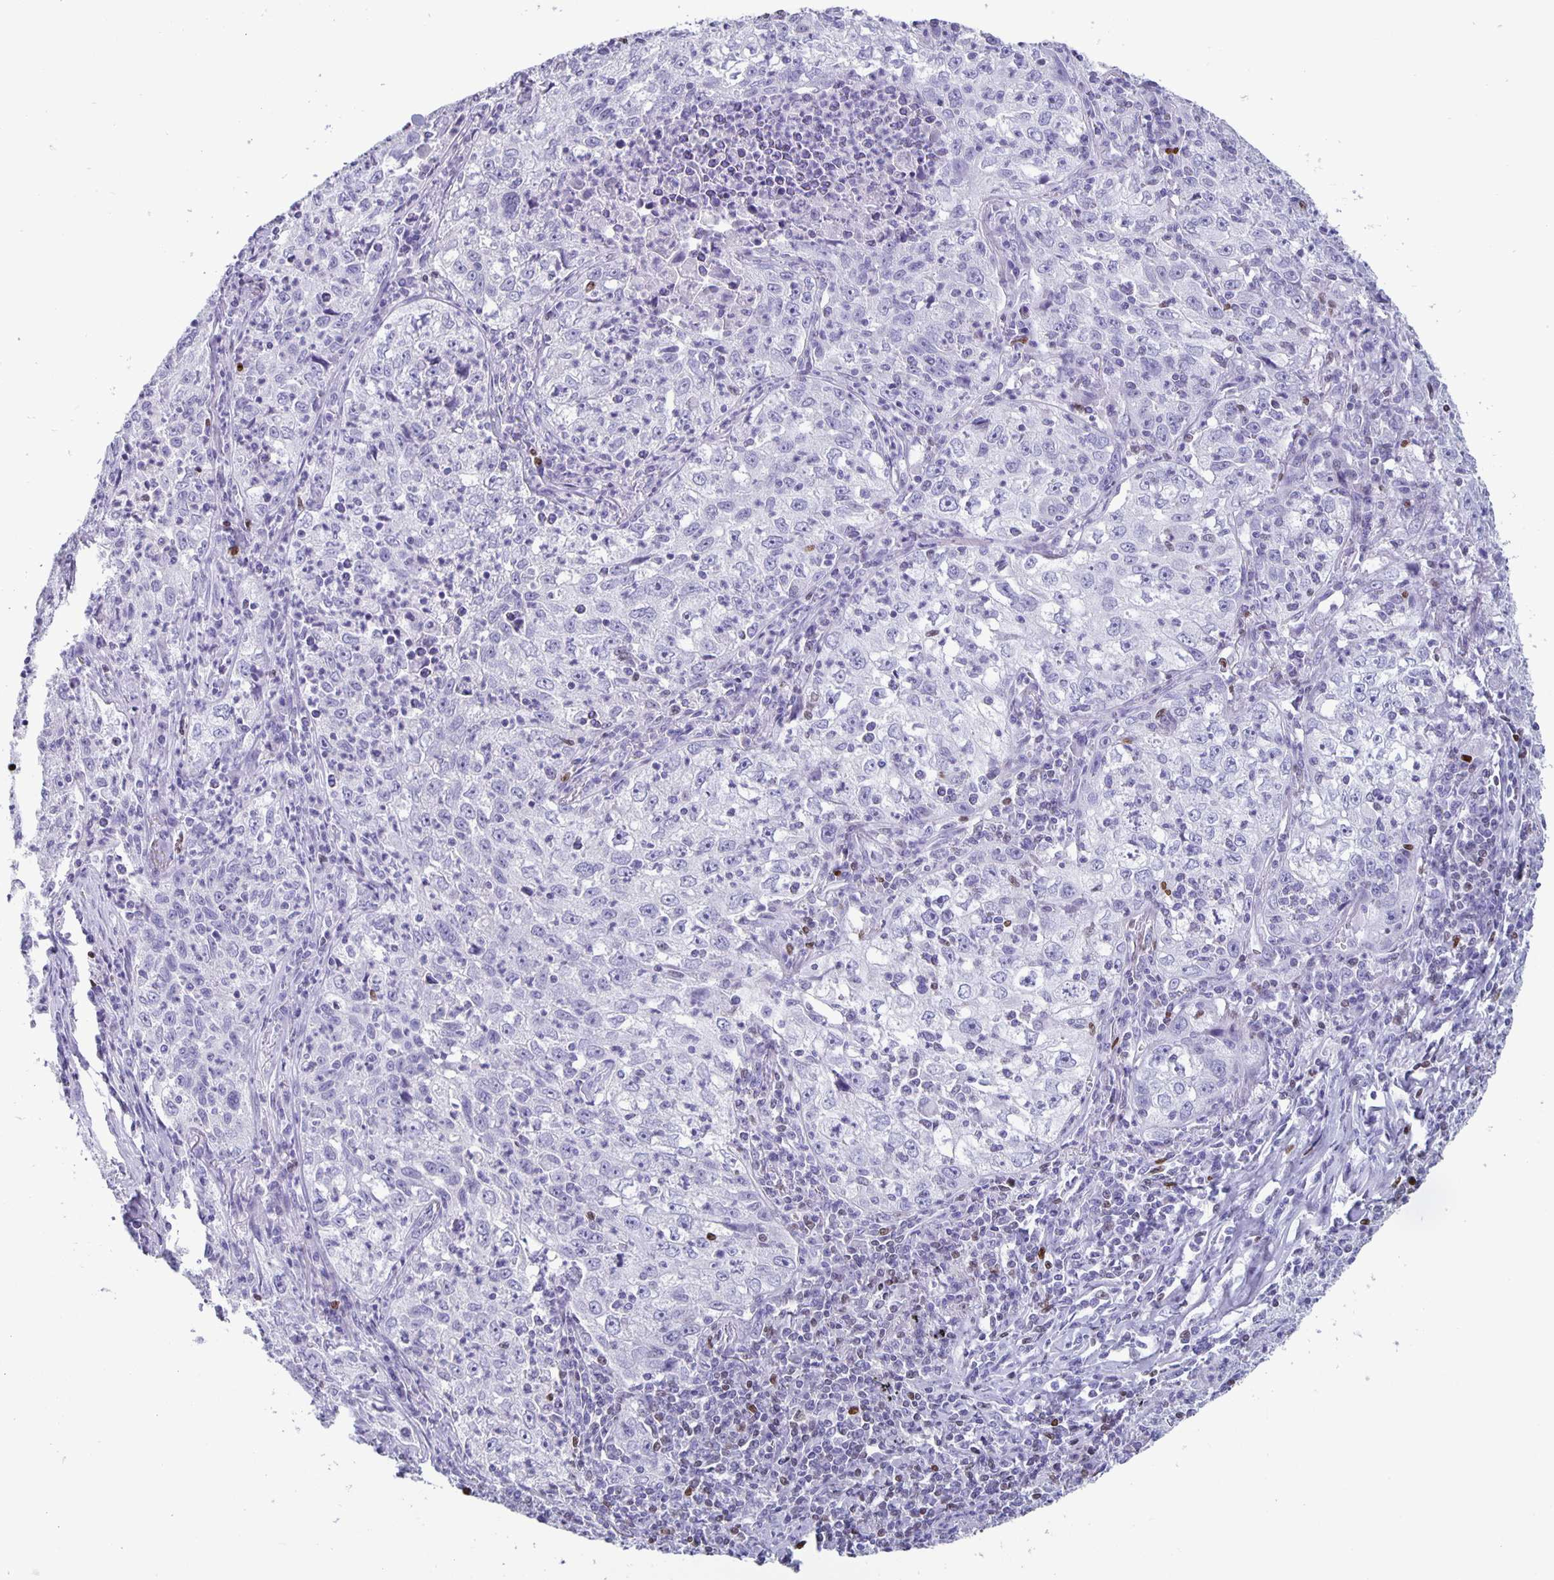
{"staining": {"intensity": "negative", "quantity": "none", "location": "none"}, "tissue": "lung cancer", "cell_type": "Tumor cells", "image_type": "cancer", "snomed": [{"axis": "morphology", "description": "Squamous cell carcinoma, NOS"}, {"axis": "topography", "description": "Lung"}], "caption": "Immunohistochemistry (IHC) image of neoplastic tissue: lung cancer (squamous cell carcinoma) stained with DAB displays no significant protein positivity in tumor cells. (DAB immunohistochemistry (IHC) with hematoxylin counter stain).", "gene": "SATB2", "patient": {"sex": "male", "age": 71}}